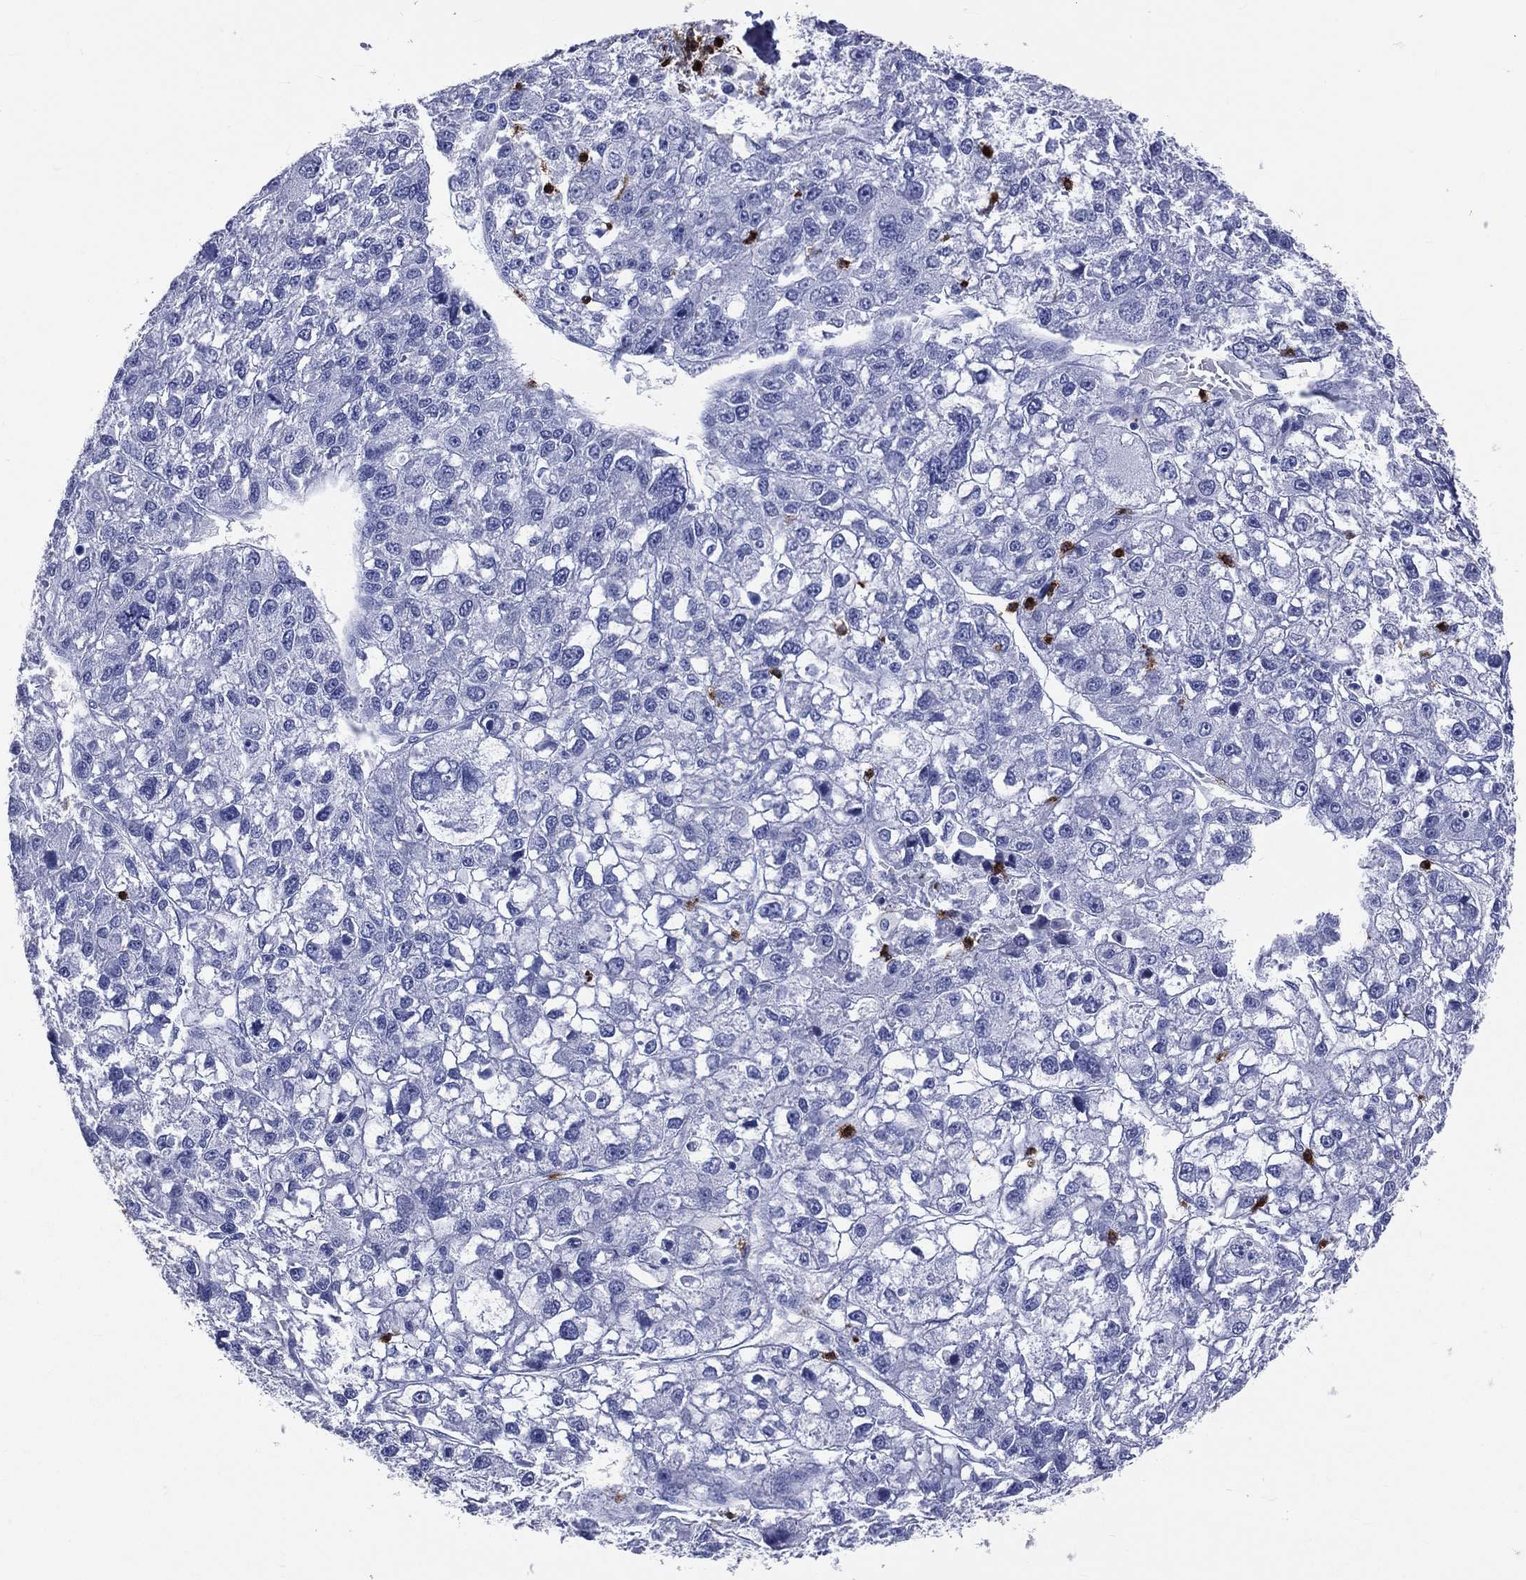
{"staining": {"intensity": "negative", "quantity": "none", "location": "none"}, "tissue": "liver cancer", "cell_type": "Tumor cells", "image_type": "cancer", "snomed": [{"axis": "morphology", "description": "Carcinoma, Hepatocellular, NOS"}, {"axis": "topography", "description": "Liver"}], "caption": "The immunohistochemistry (IHC) image has no significant expression in tumor cells of liver cancer tissue.", "gene": "PGLYRP1", "patient": {"sex": "male", "age": 56}}